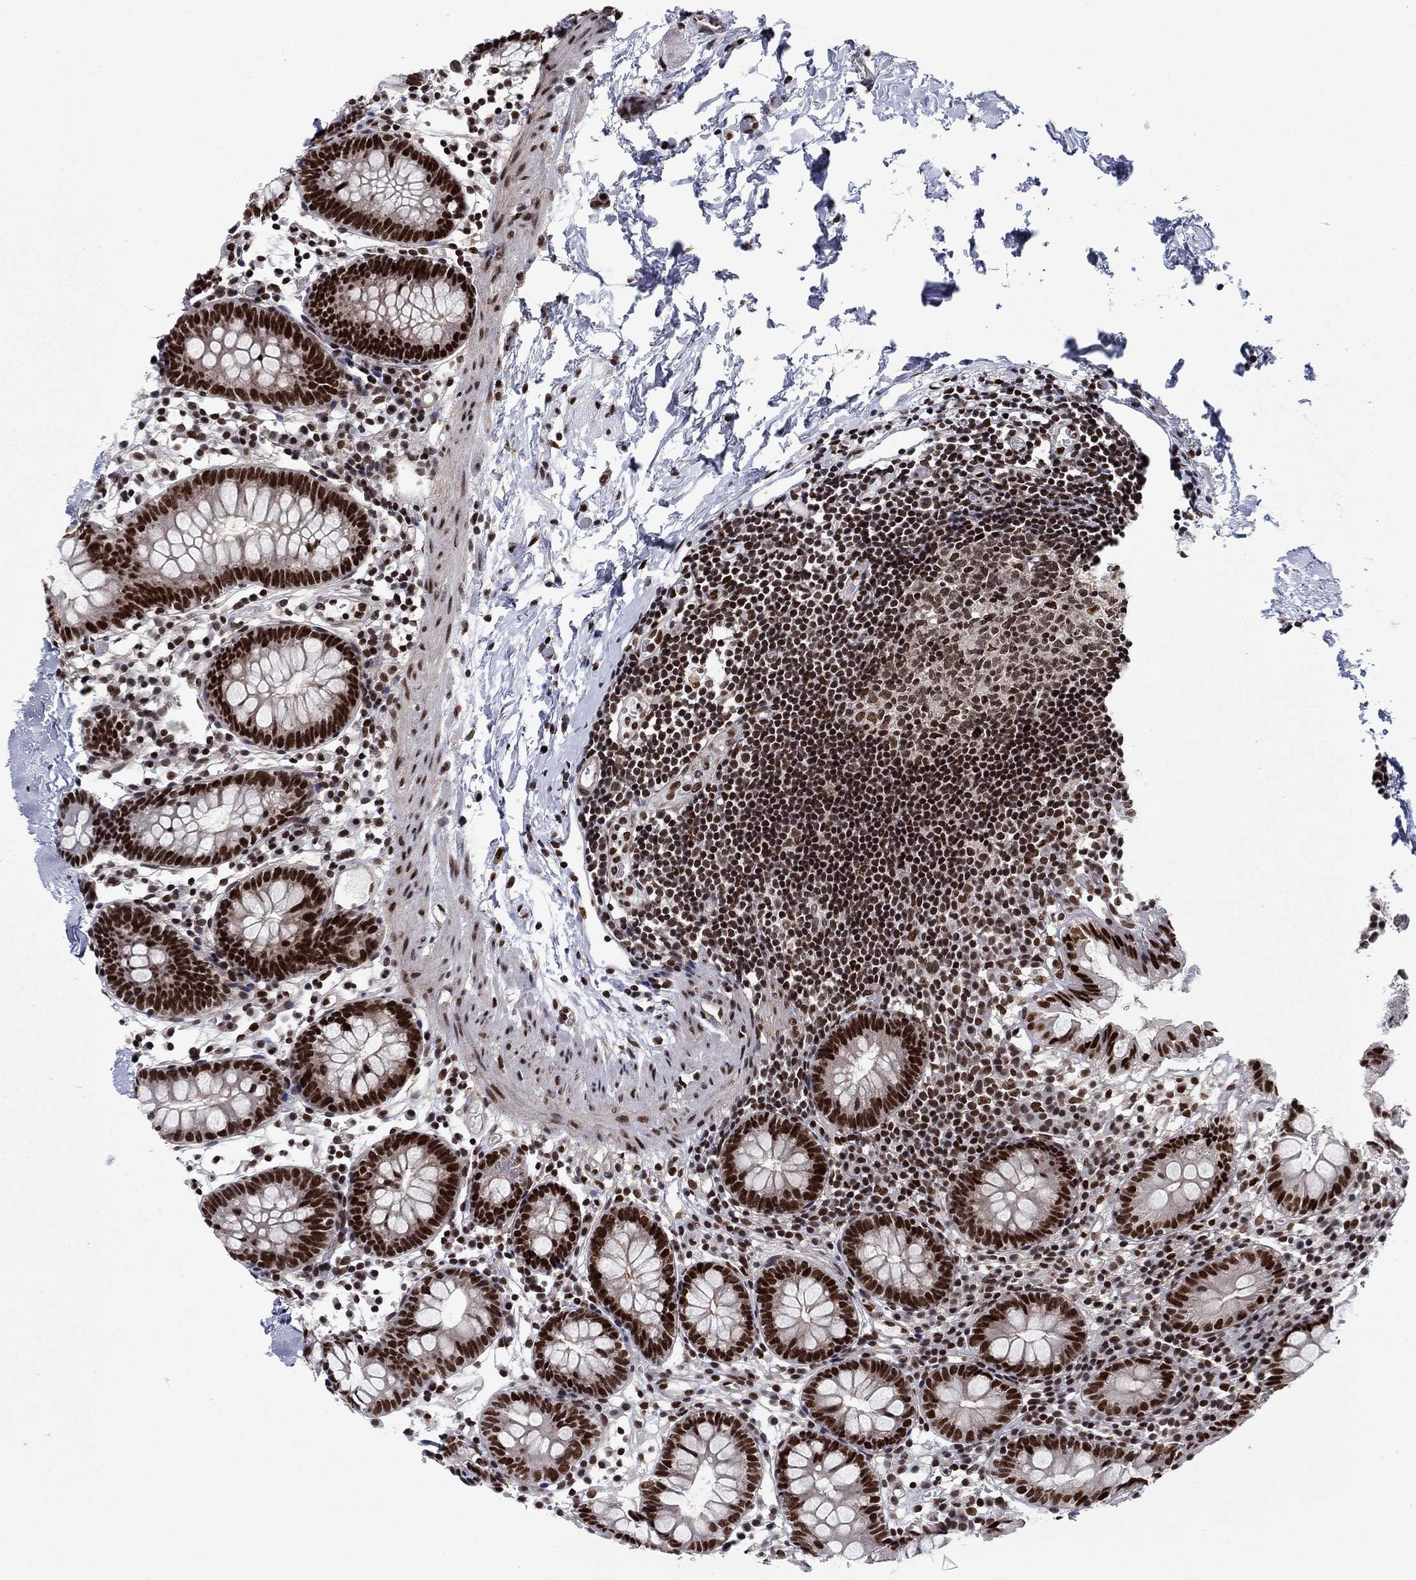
{"staining": {"intensity": "strong", "quantity": ">75%", "location": "nuclear"}, "tissue": "small intestine", "cell_type": "Glandular cells", "image_type": "normal", "snomed": [{"axis": "morphology", "description": "Normal tissue, NOS"}, {"axis": "topography", "description": "Small intestine"}], "caption": "Immunohistochemistry (IHC) image of benign small intestine: small intestine stained using immunohistochemistry (IHC) displays high levels of strong protein expression localized specifically in the nuclear of glandular cells, appearing as a nuclear brown color.", "gene": "RPRD1B", "patient": {"sex": "female", "age": 90}}